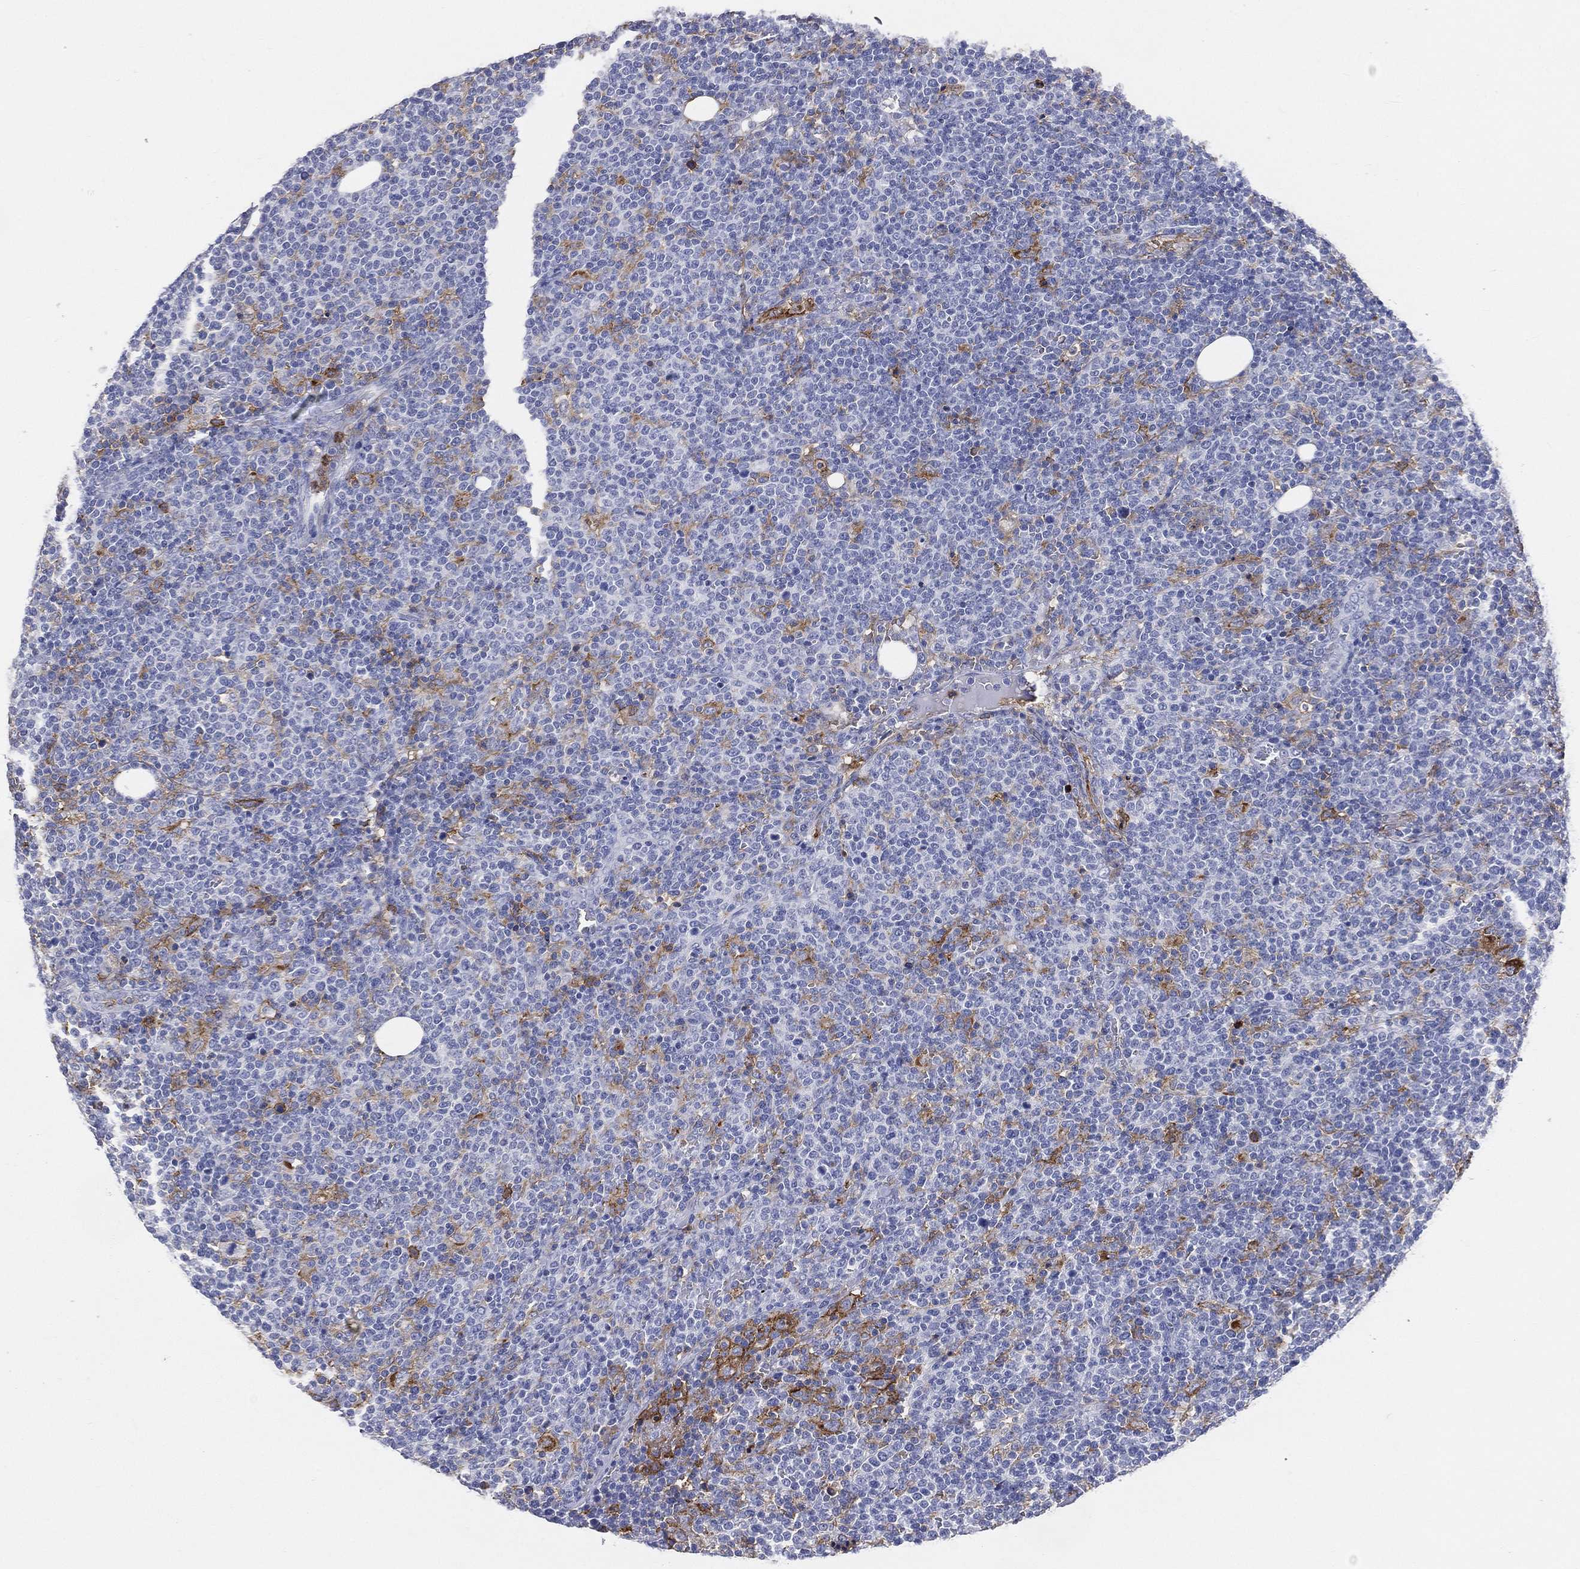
{"staining": {"intensity": "negative", "quantity": "none", "location": "none"}, "tissue": "lymphoma", "cell_type": "Tumor cells", "image_type": "cancer", "snomed": [{"axis": "morphology", "description": "Malignant lymphoma, non-Hodgkin's type, High grade"}, {"axis": "topography", "description": "Lymph node"}], "caption": "This is an IHC histopathology image of high-grade malignant lymphoma, non-Hodgkin's type. There is no expression in tumor cells.", "gene": "CD33", "patient": {"sex": "male", "age": 61}}